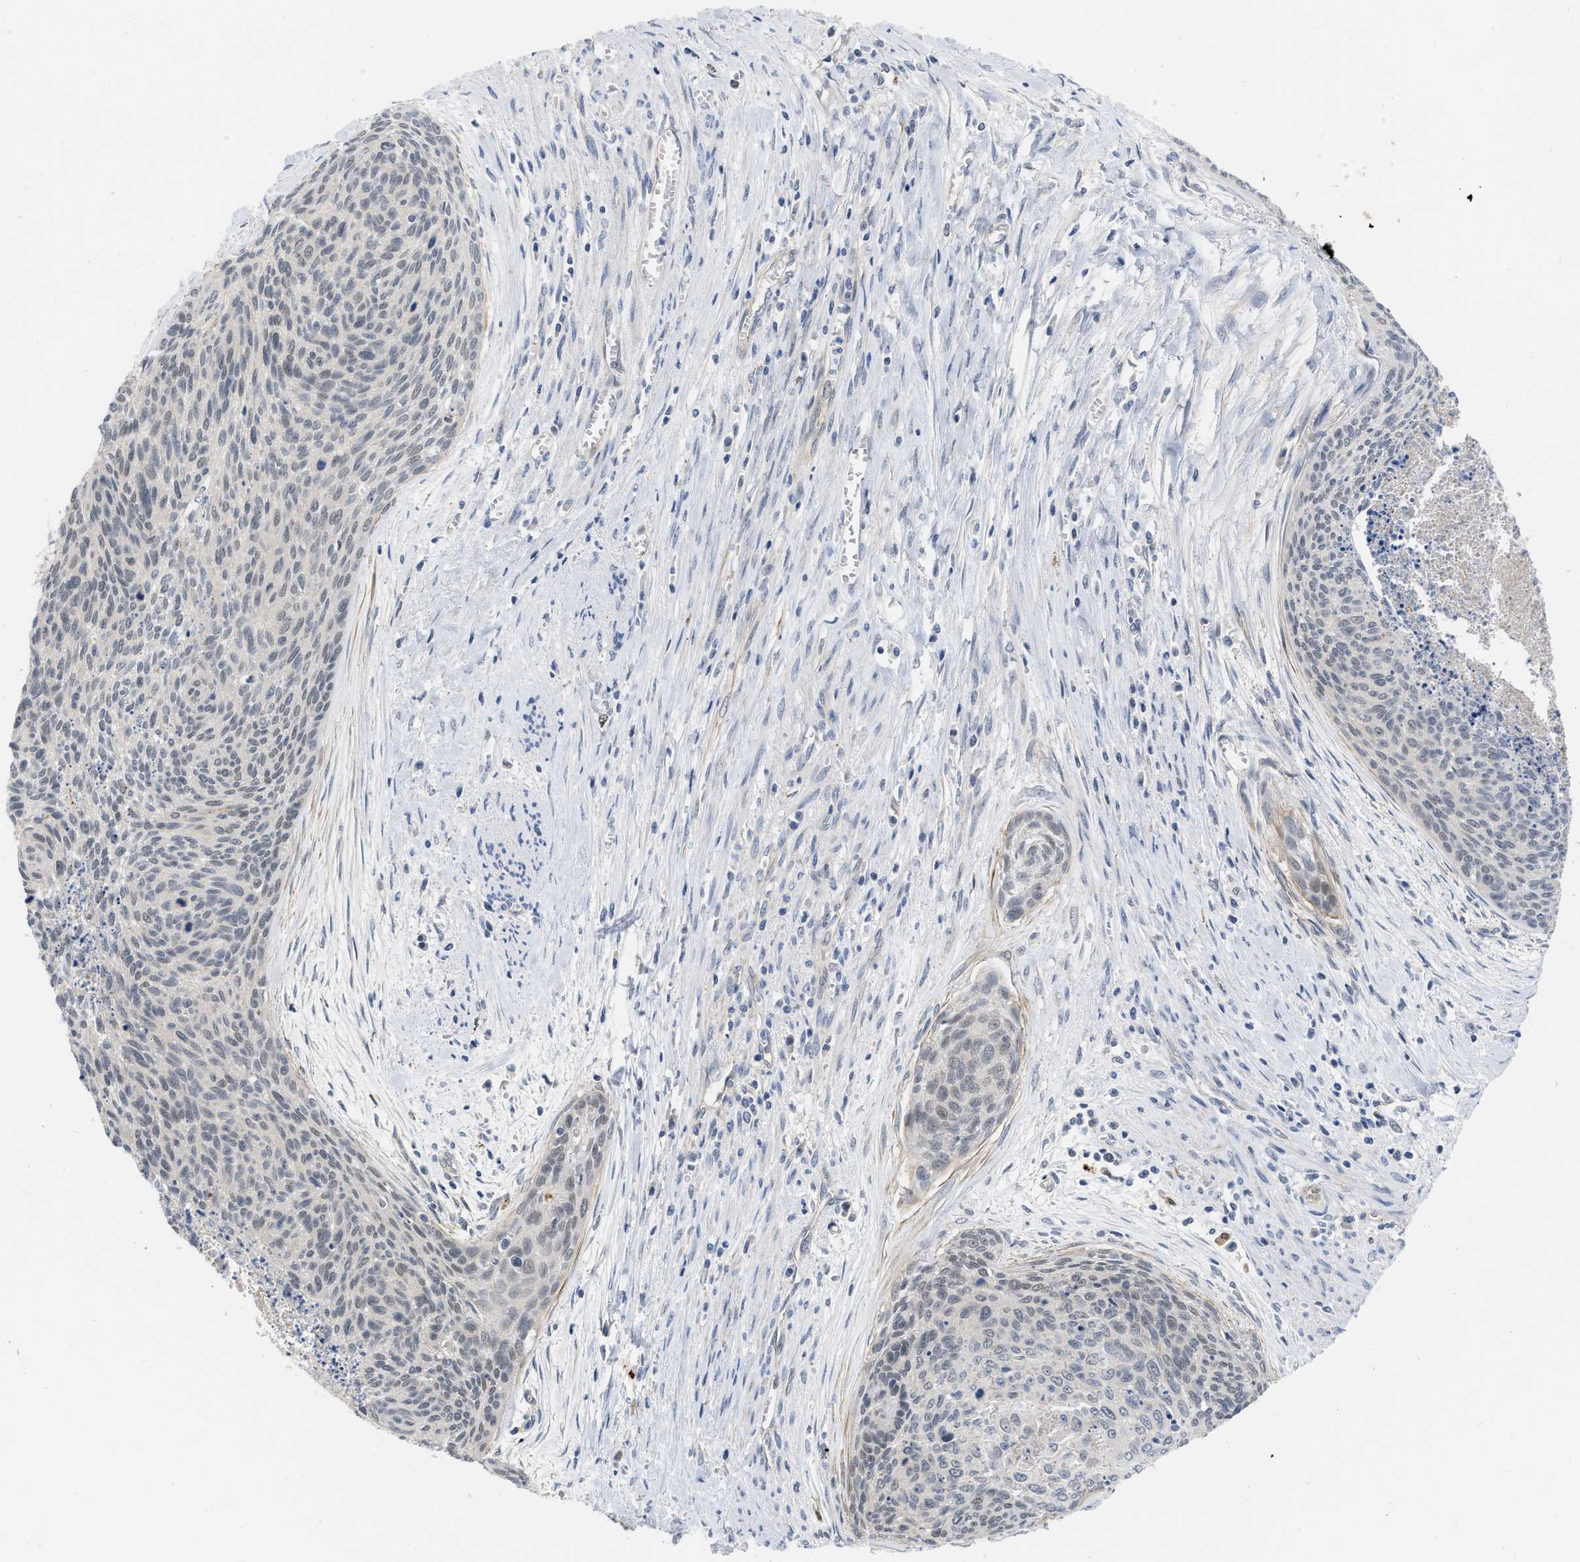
{"staining": {"intensity": "negative", "quantity": "none", "location": "none"}, "tissue": "cervical cancer", "cell_type": "Tumor cells", "image_type": "cancer", "snomed": [{"axis": "morphology", "description": "Squamous cell carcinoma, NOS"}, {"axis": "topography", "description": "Cervix"}], "caption": "DAB (3,3'-diaminobenzidine) immunohistochemical staining of squamous cell carcinoma (cervical) reveals no significant expression in tumor cells.", "gene": "NAPEPLD", "patient": {"sex": "female", "age": 55}}